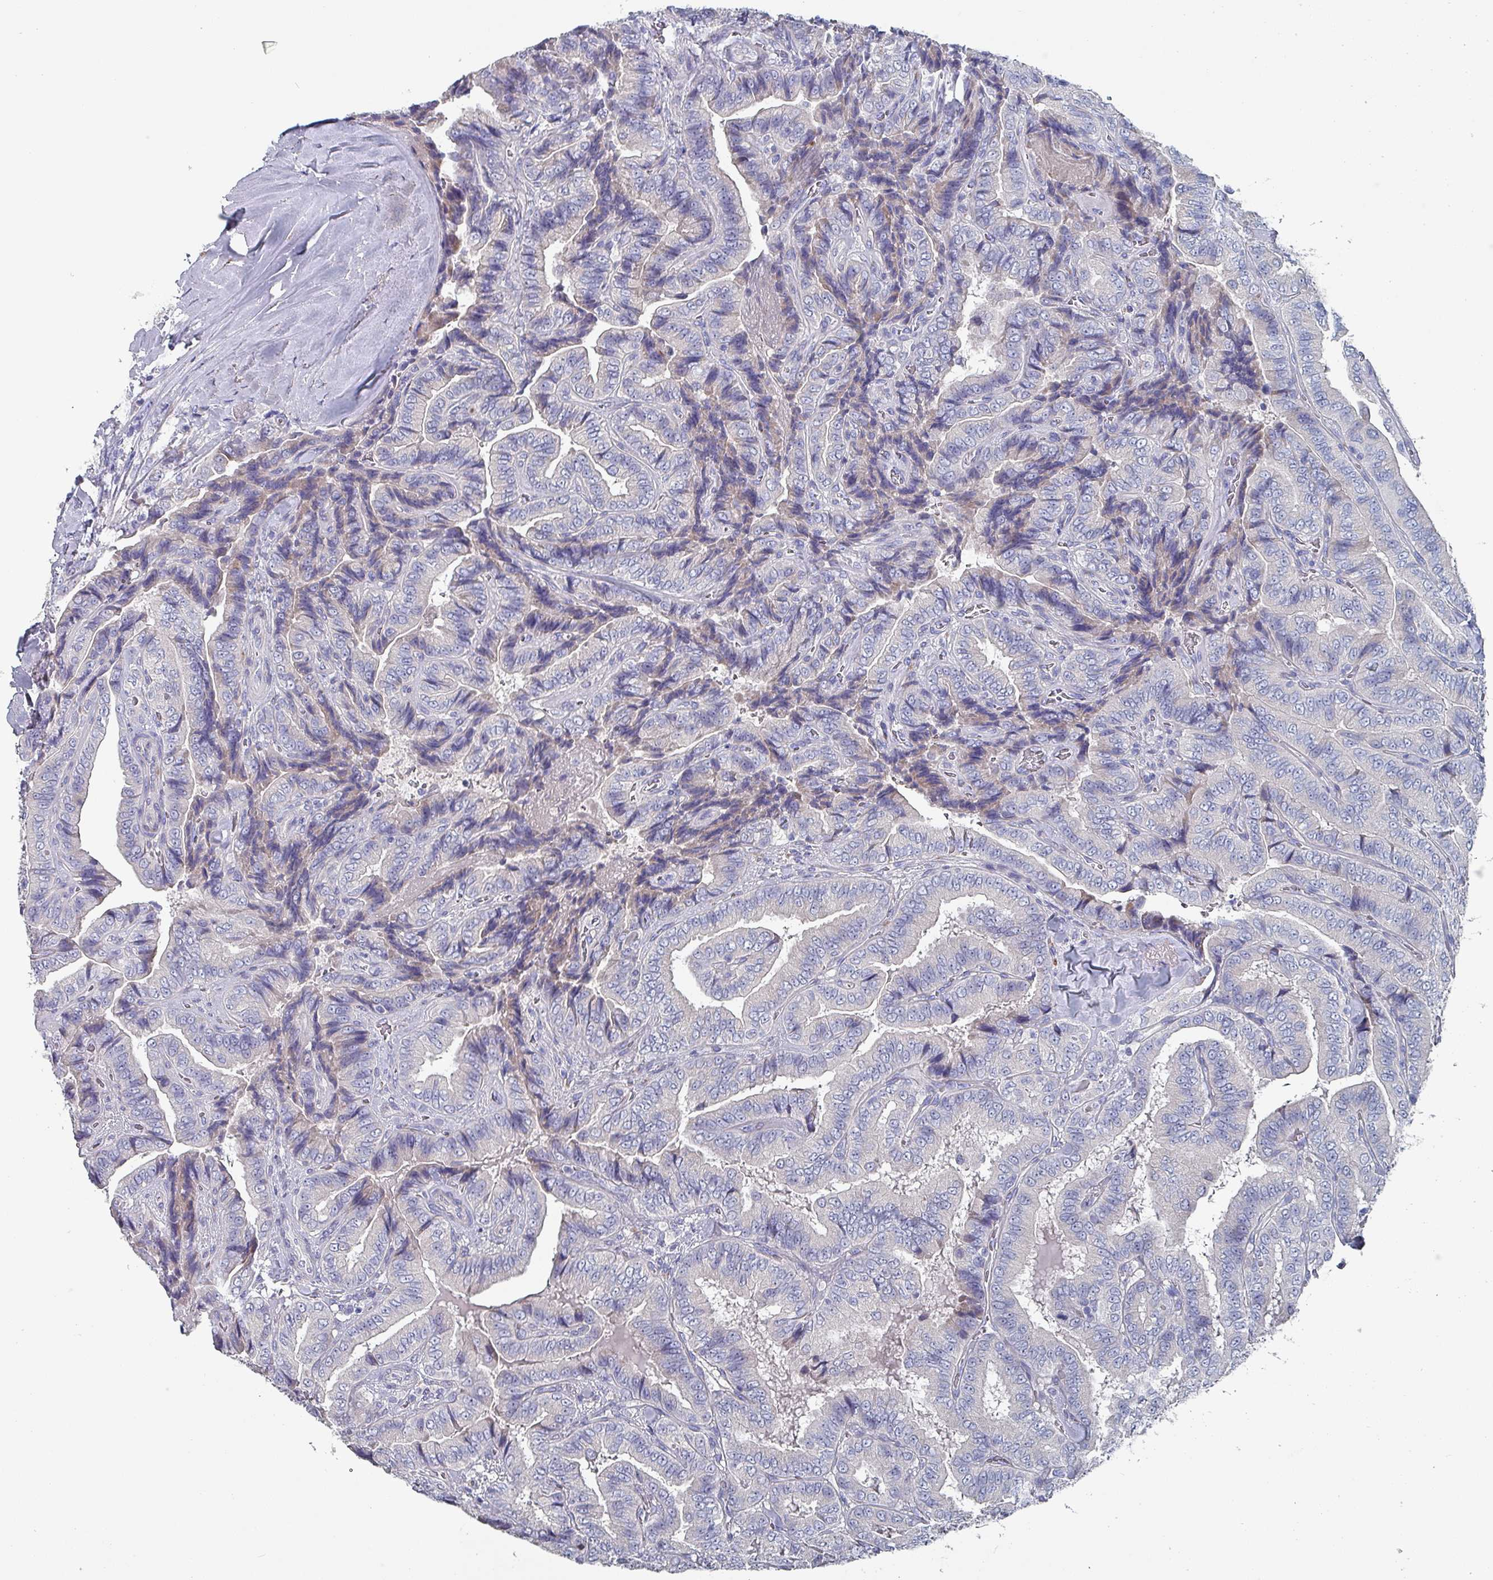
{"staining": {"intensity": "negative", "quantity": "none", "location": "none"}, "tissue": "thyroid cancer", "cell_type": "Tumor cells", "image_type": "cancer", "snomed": [{"axis": "morphology", "description": "Papillary adenocarcinoma, NOS"}, {"axis": "topography", "description": "Thyroid gland"}], "caption": "The immunohistochemistry image has no significant positivity in tumor cells of thyroid papillary adenocarcinoma tissue.", "gene": "DRD5", "patient": {"sex": "male", "age": 61}}